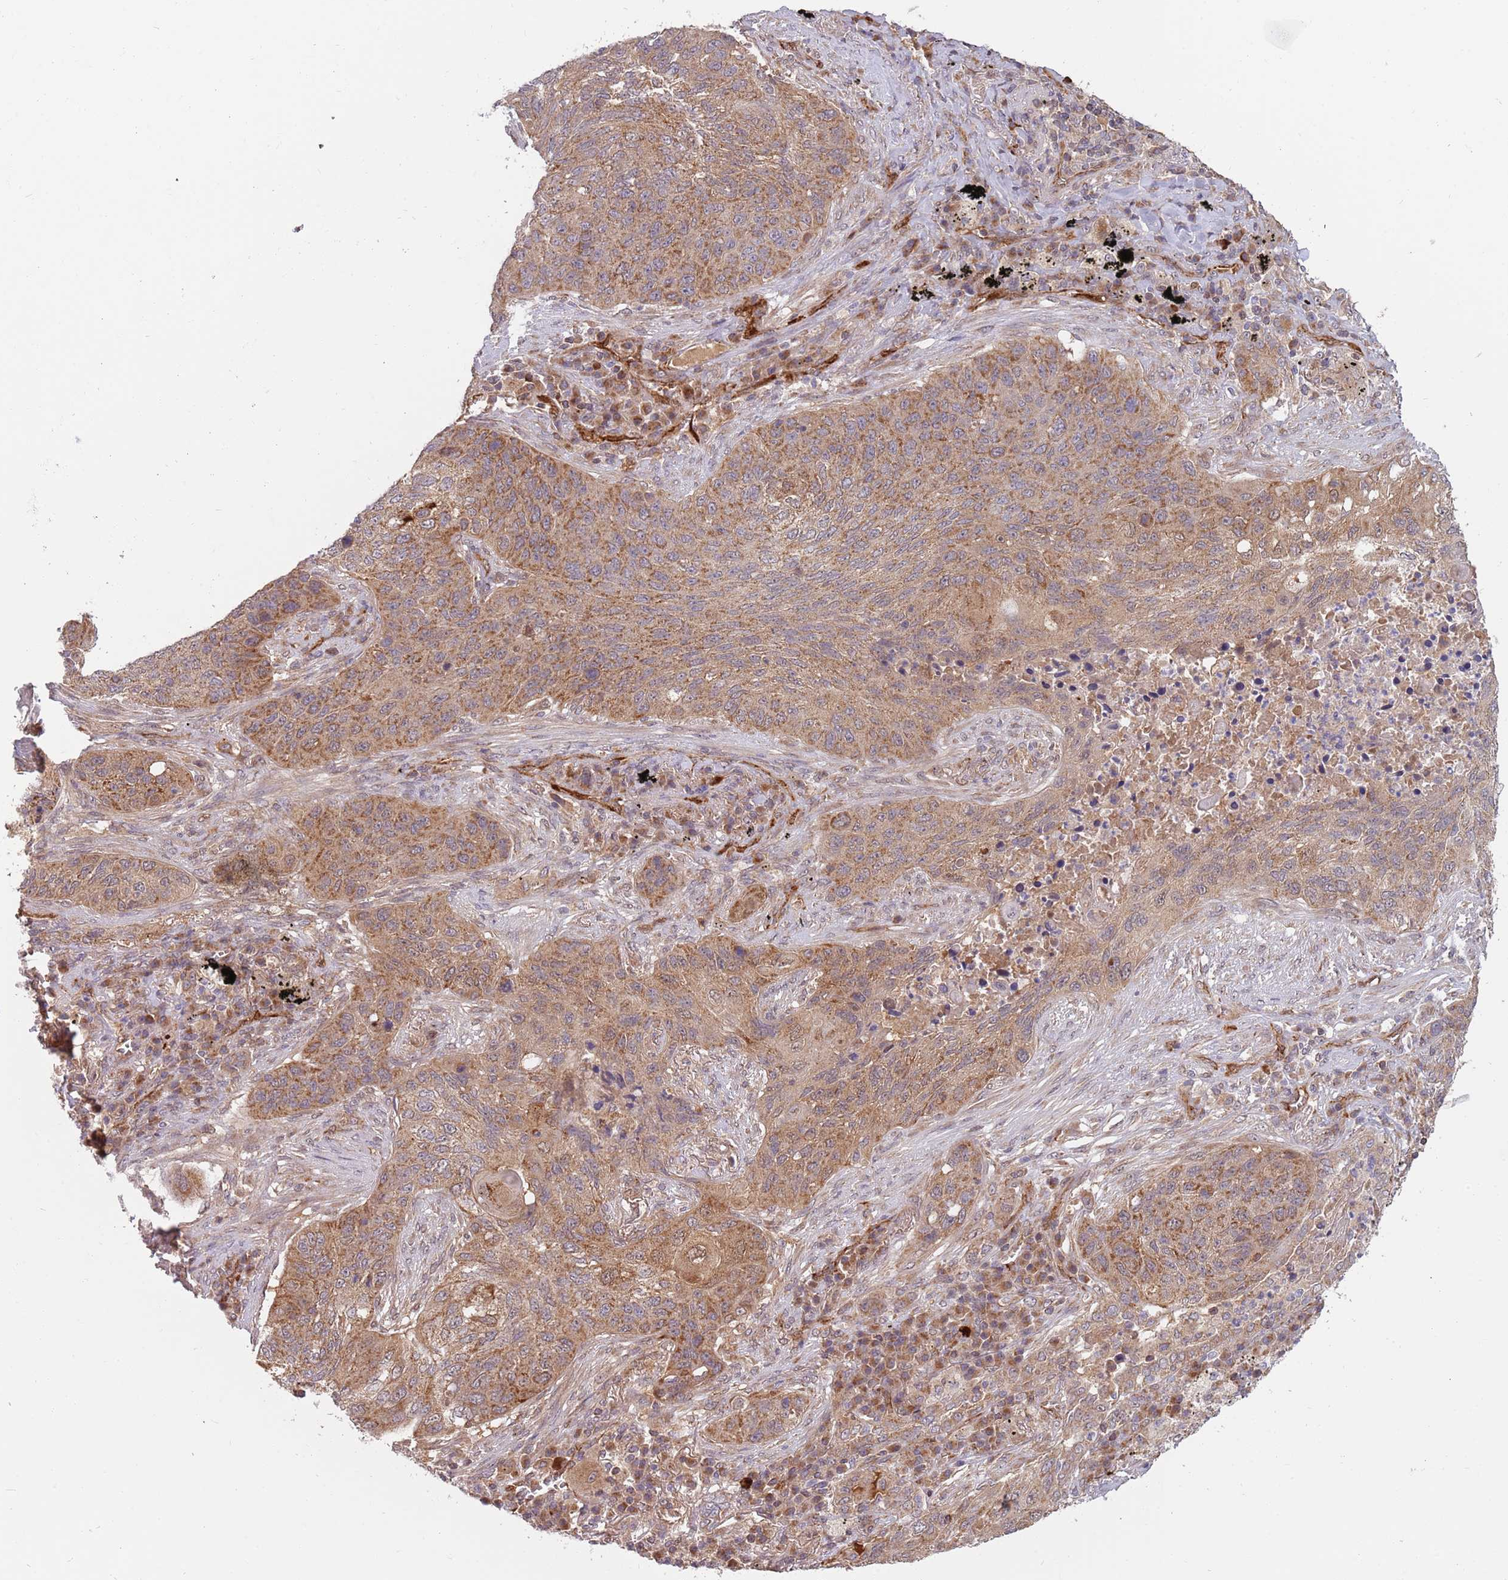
{"staining": {"intensity": "moderate", "quantity": ">75%", "location": "cytoplasmic/membranous"}, "tissue": "lung cancer", "cell_type": "Tumor cells", "image_type": "cancer", "snomed": [{"axis": "morphology", "description": "Squamous cell carcinoma, NOS"}, {"axis": "topography", "description": "Lung"}], "caption": "Immunohistochemistry (DAB) staining of human lung cancer (squamous cell carcinoma) demonstrates moderate cytoplasmic/membranous protein positivity in approximately >75% of tumor cells.", "gene": "GUK1", "patient": {"sex": "female", "age": 63}}